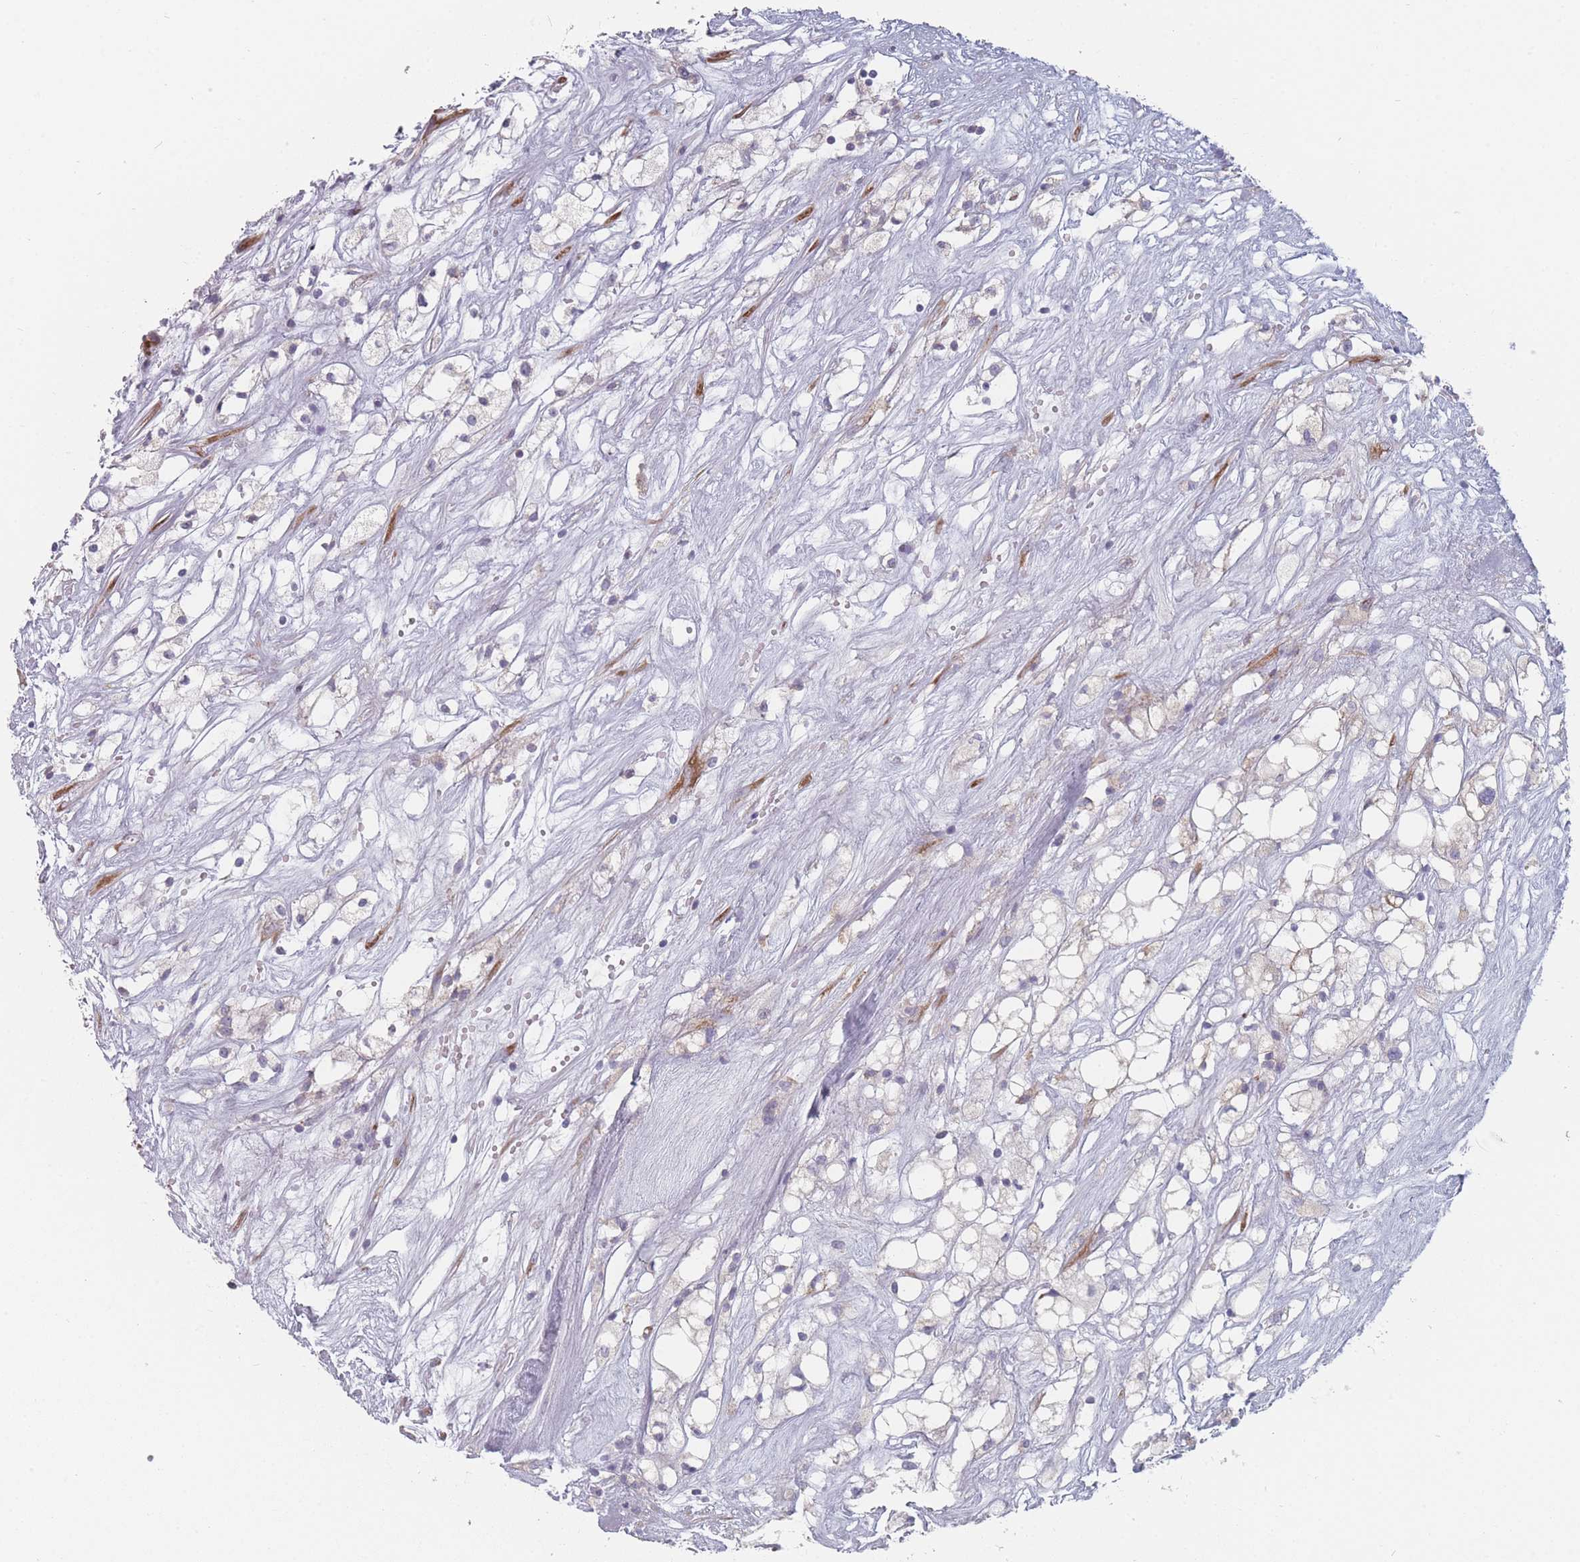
{"staining": {"intensity": "negative", "quantity": "none", "location": "none"}, "tissue": "renal cancer", "cell_type": "Tumor cells", "image_type": "cancer", "snomed": [{"axis": "morphology", "description": "Adenocarcinoma, NOS"}, {"axis": "topography", "description": "Kidney"}], "caption": "The image reveals no significant staining in tumor cells of renal cancer.", "gene": "CACNG5", "patient": {"sex": "male", "age": 59}}